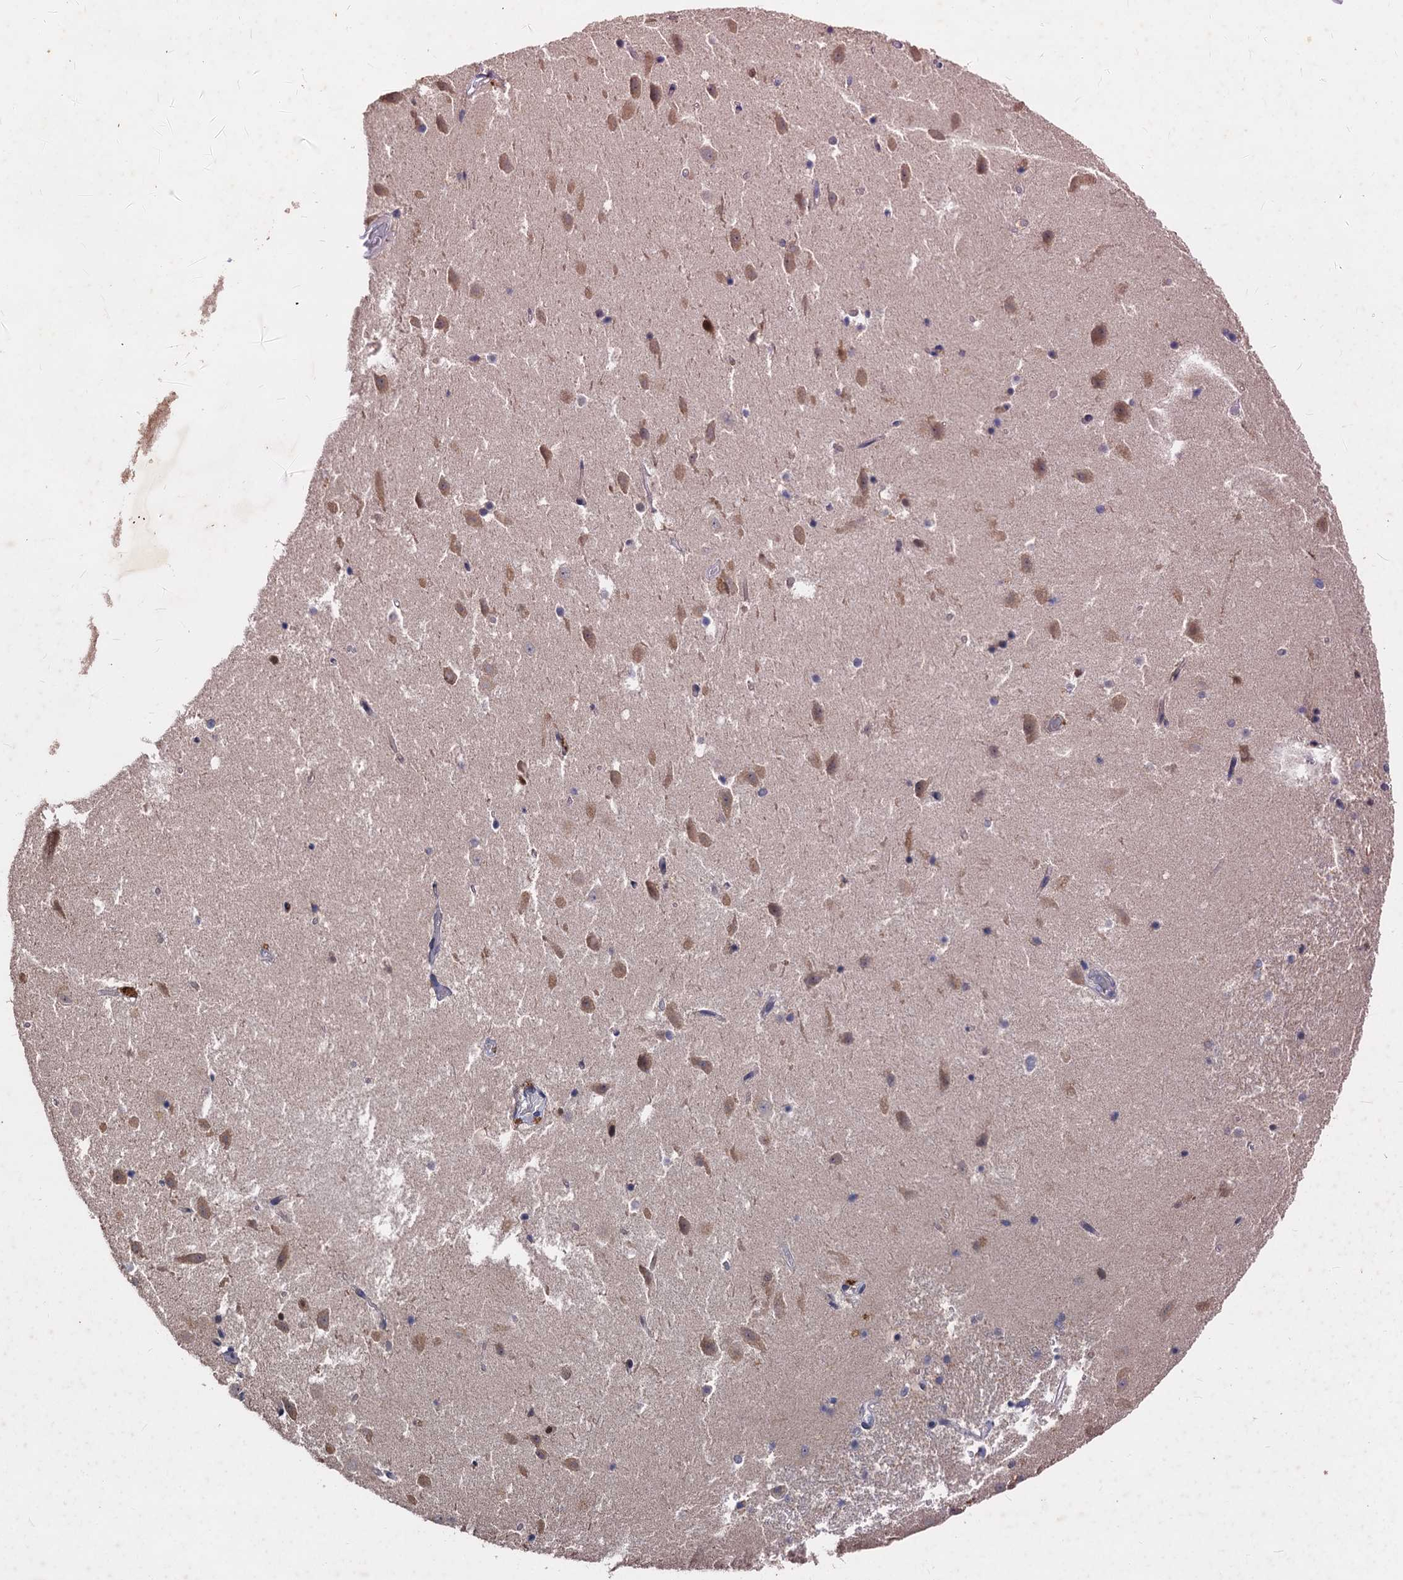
{"staining": {"intensity": "weak", "quantity": "<25%", "location": "cytoplasmic/membranous"}, "tissue": "hippocampus", "cell_type": "Glial cells", "image_type": "normal", "snomed": [{"axis": "morphology", "description": "Normal tissue, NOS"}, {"axis": "topography", "description": "Hippocampus"}], "caption": "Glial cells are negative for protein expression in unremarkable human hippocampus. The staining was performed using DAB to visualize the protein expression in brown, while the nuclei were stained in blue with hematoxylin (Magnification: 20x).", "gene": "CCDC184", "patient": {"sex": "female", "age": 52}}